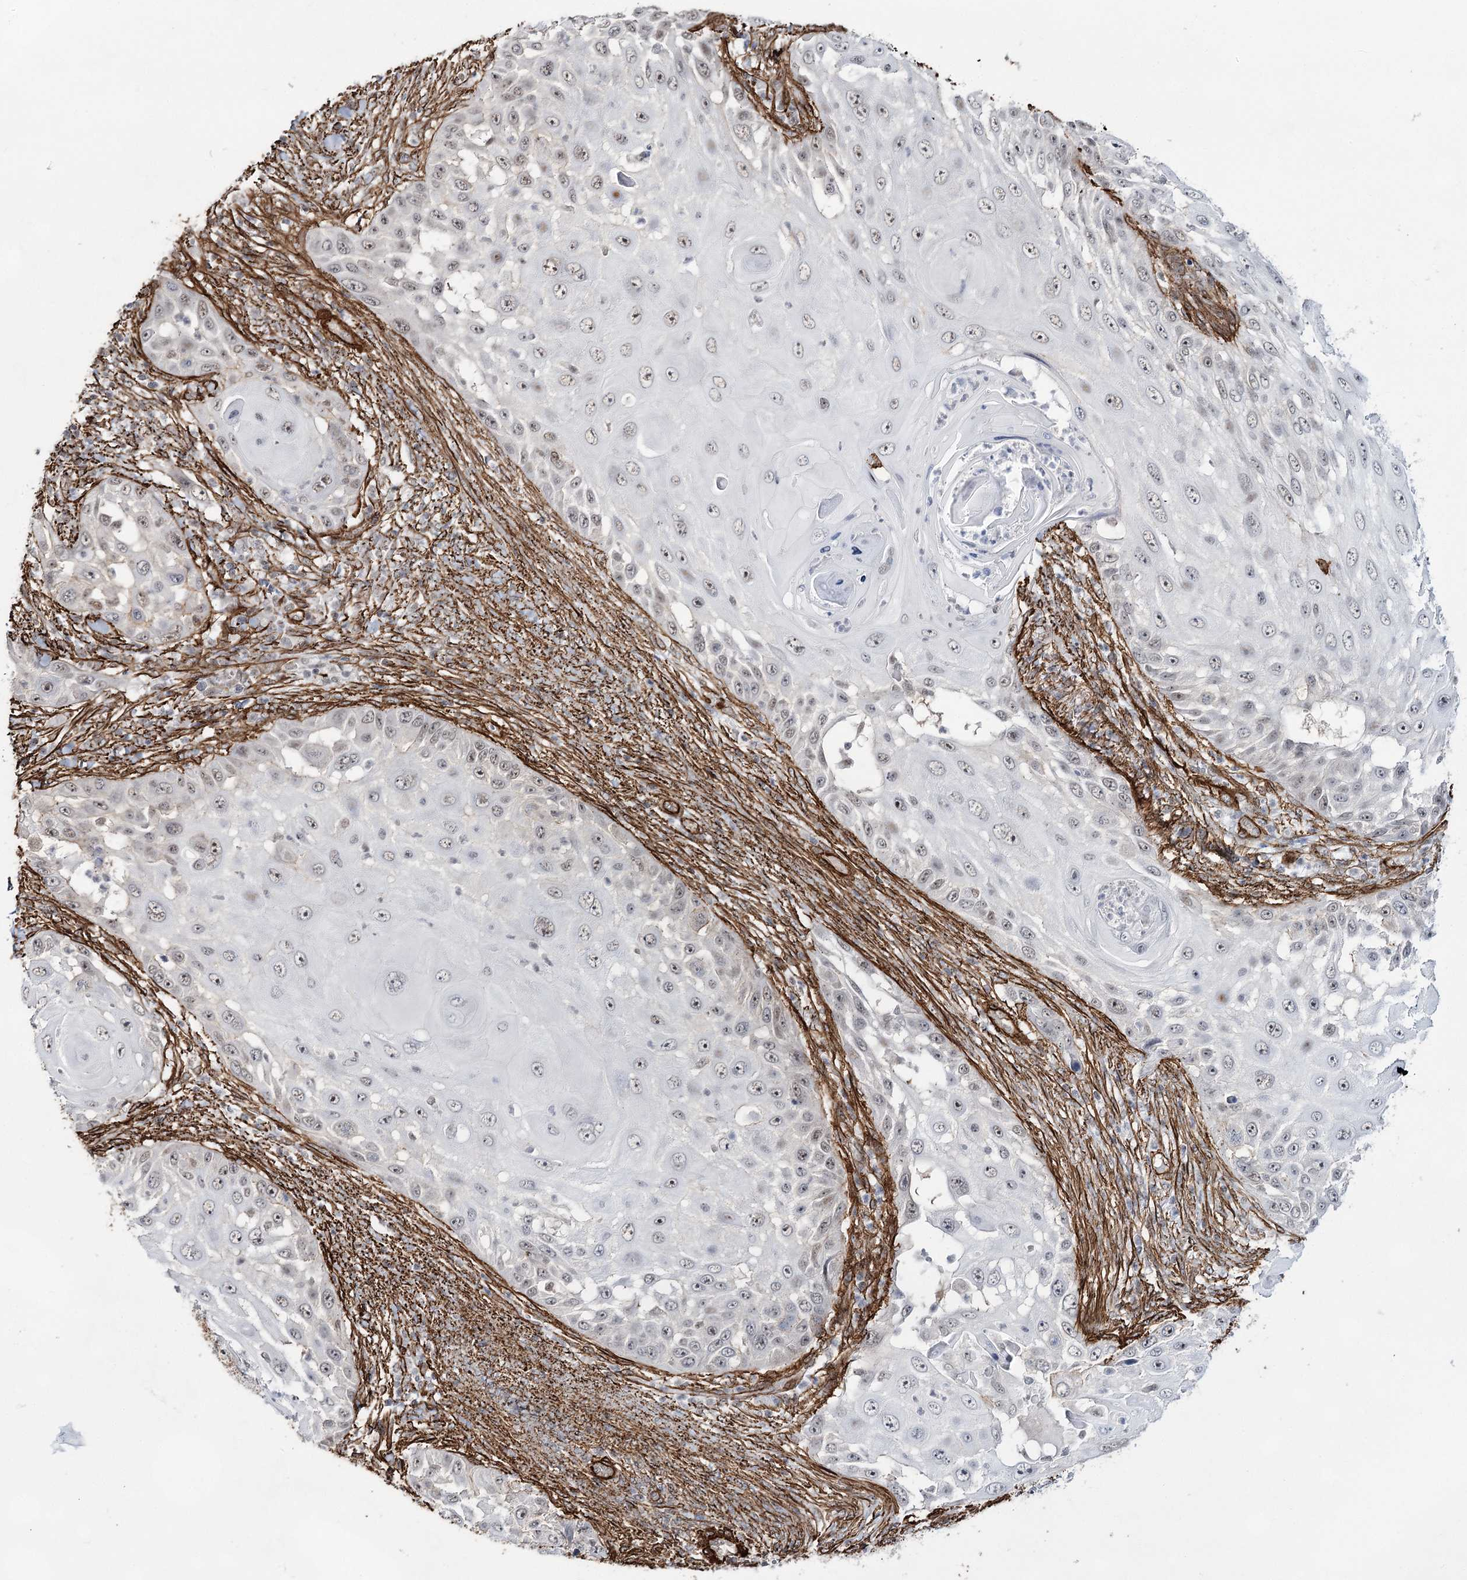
{"staining": {"intensity": "negative", "quantity": "none", "location": "none"}, "tissue": "skin cancer", "cell_type": "Tumor cells", "image_type": "cancer", "snomed": [{"axis": "morphology", "description": "Squamous cell carcinoma, NOS"}, {"axis": "topography", "description": "Skin"}], "caption": "Immunohistochemistry photomicrograph of human skin cancer (squamous cell carcinoma) stained for a protein (brown), which reveals no staining in tumor cells. Brightfield microscopy of immunohistochemistry stained with DAB (3,3'-diaminobenzidine) (brown) and hematoxylin (blue), captured at high magnification.", "gene": "CWF19L1", "patient": {"sex": "female", "age": 44}}